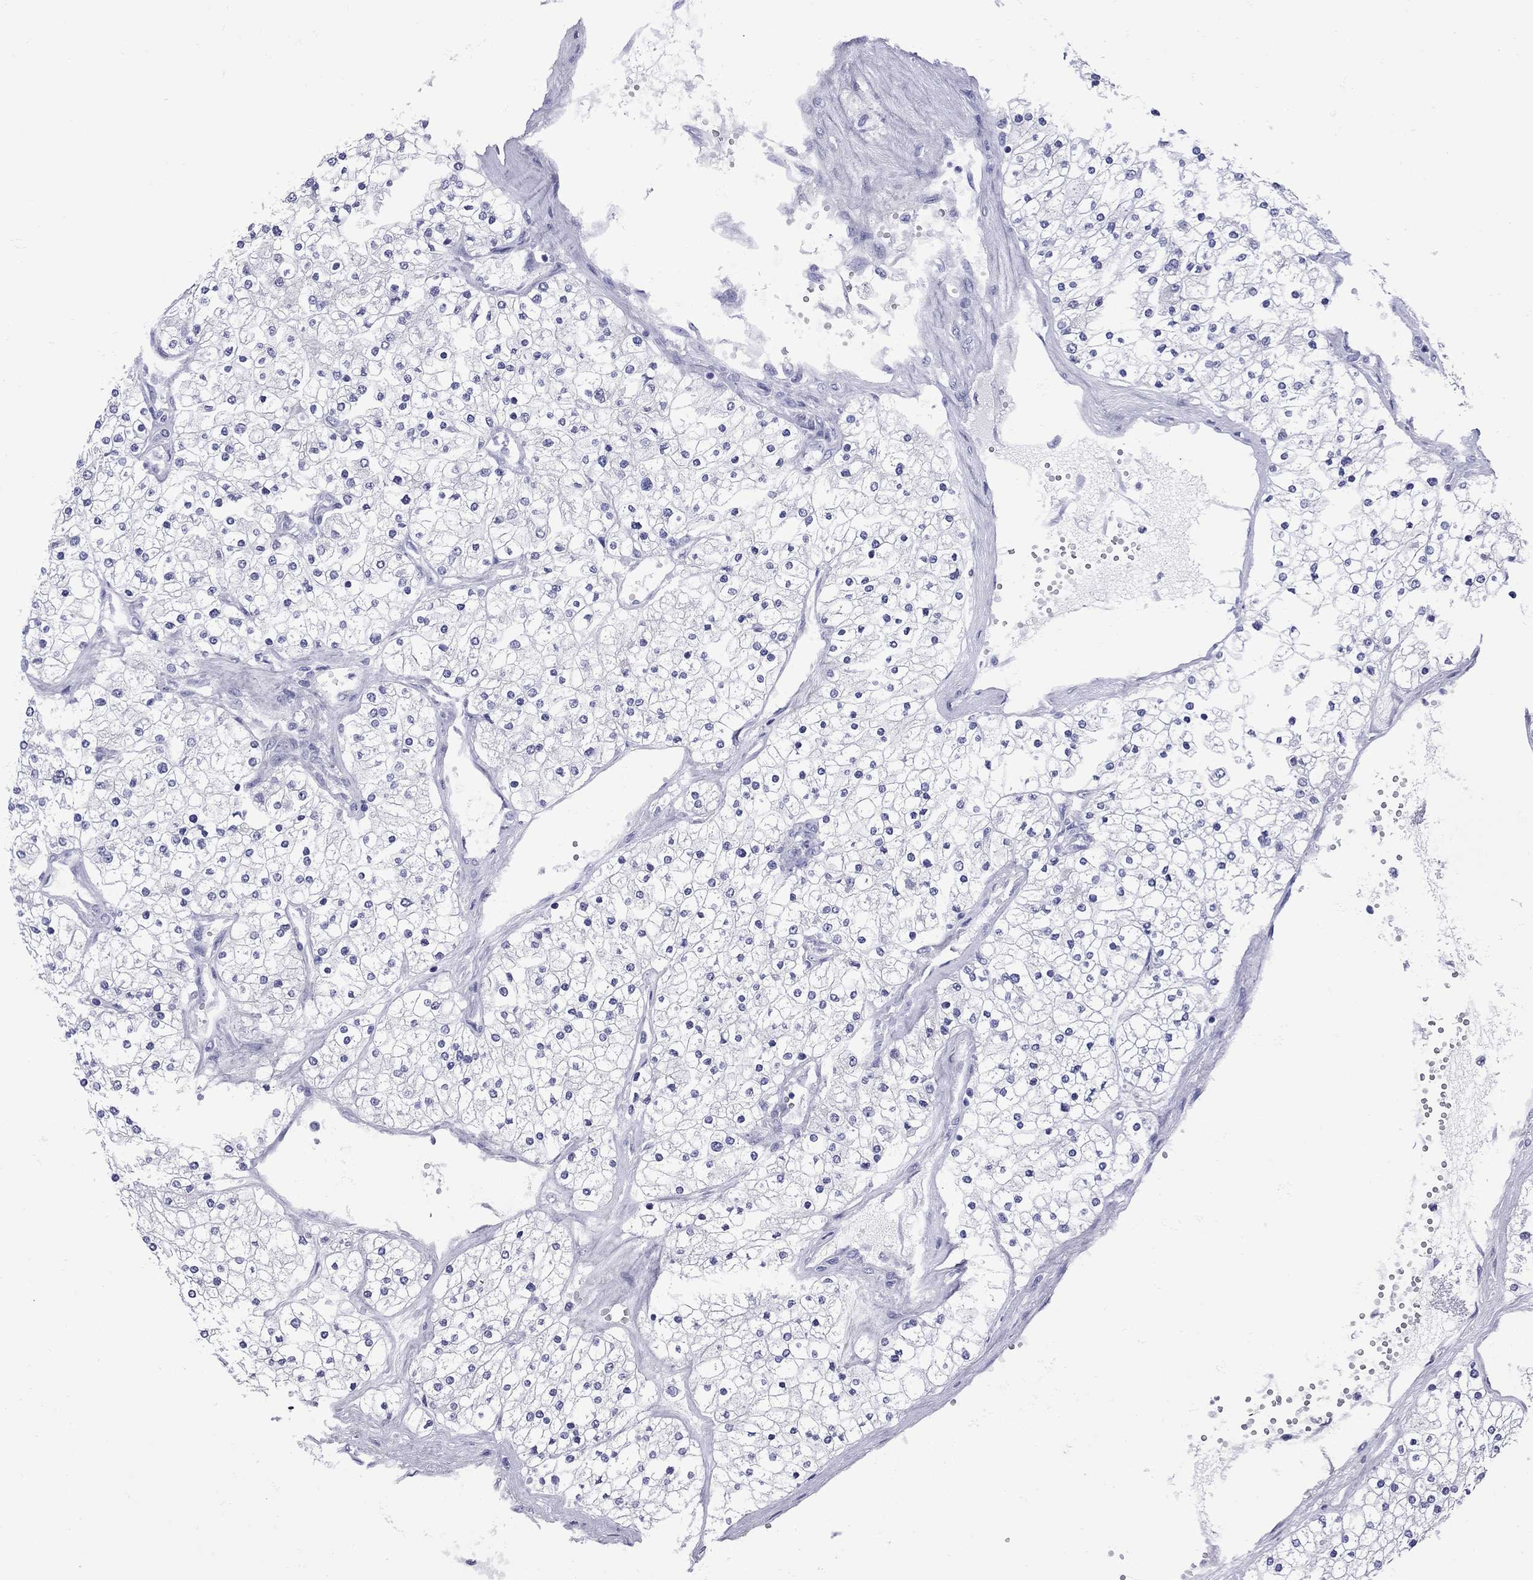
{"staining": {"intensity": "negative", "quantity": "none", "location": "none"}, "tissue": "renal cancer", "cell_type": "Tumor cells", "image_type": "cancer", "snomed": [{"axis": "morphology", "description": "Adenocarcinoma, NOS"}, {"axis": "topography", "description": "Kidney"}], "caption": "Protein analysis of renal adenocarcinoma reveals no significant expression in tumor cells.", "gene": "EPPIN", "patient": {"sex": "male", "age": 80}}